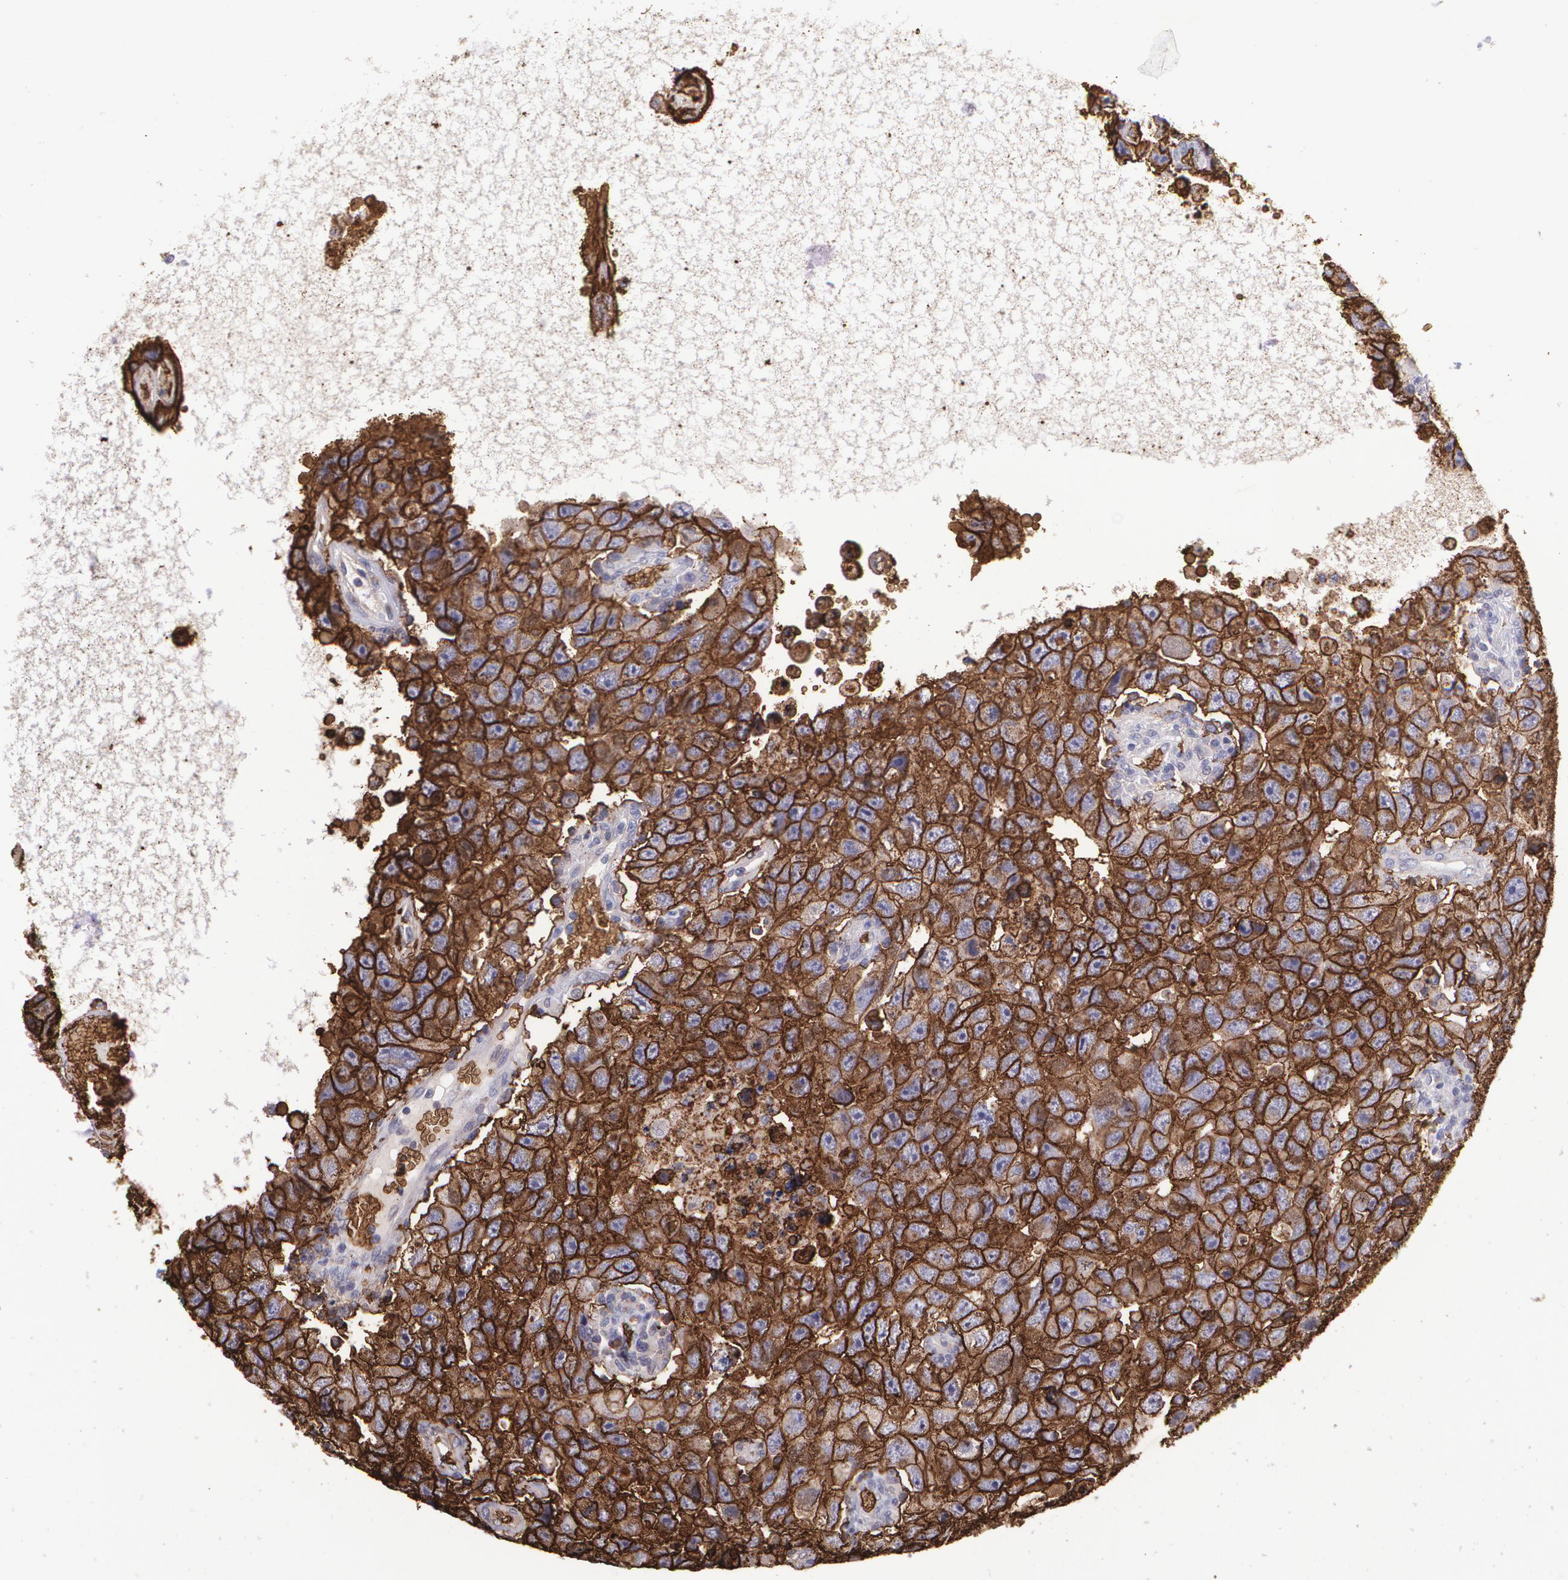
{"staining": {"intensity": "strong", "quantity": ">75%", "location": "cytoplasmic/membranous"}, "tissue": "testis cancer", "cell_type": "Tumor cells", "image_type": "cancer", "snomed": [{"axis": "morphology", "description": "Carcinoma, Embryonal, NOS"}, {"axis": "topography", "description": "Testis"}], "caption": "Tumor cells show strong cytoplasmic/membranous positivity in approximately >75% of cells in testis cancer (embryonal carcinoma). The staining was performed using DAB to visualize the protein expression in brown, while the nuclei were stained in blue with hematoxylin (Magnification: 20x).", "gene": "SLC2A1", "patient": {"sex": "male", "age": 26}}